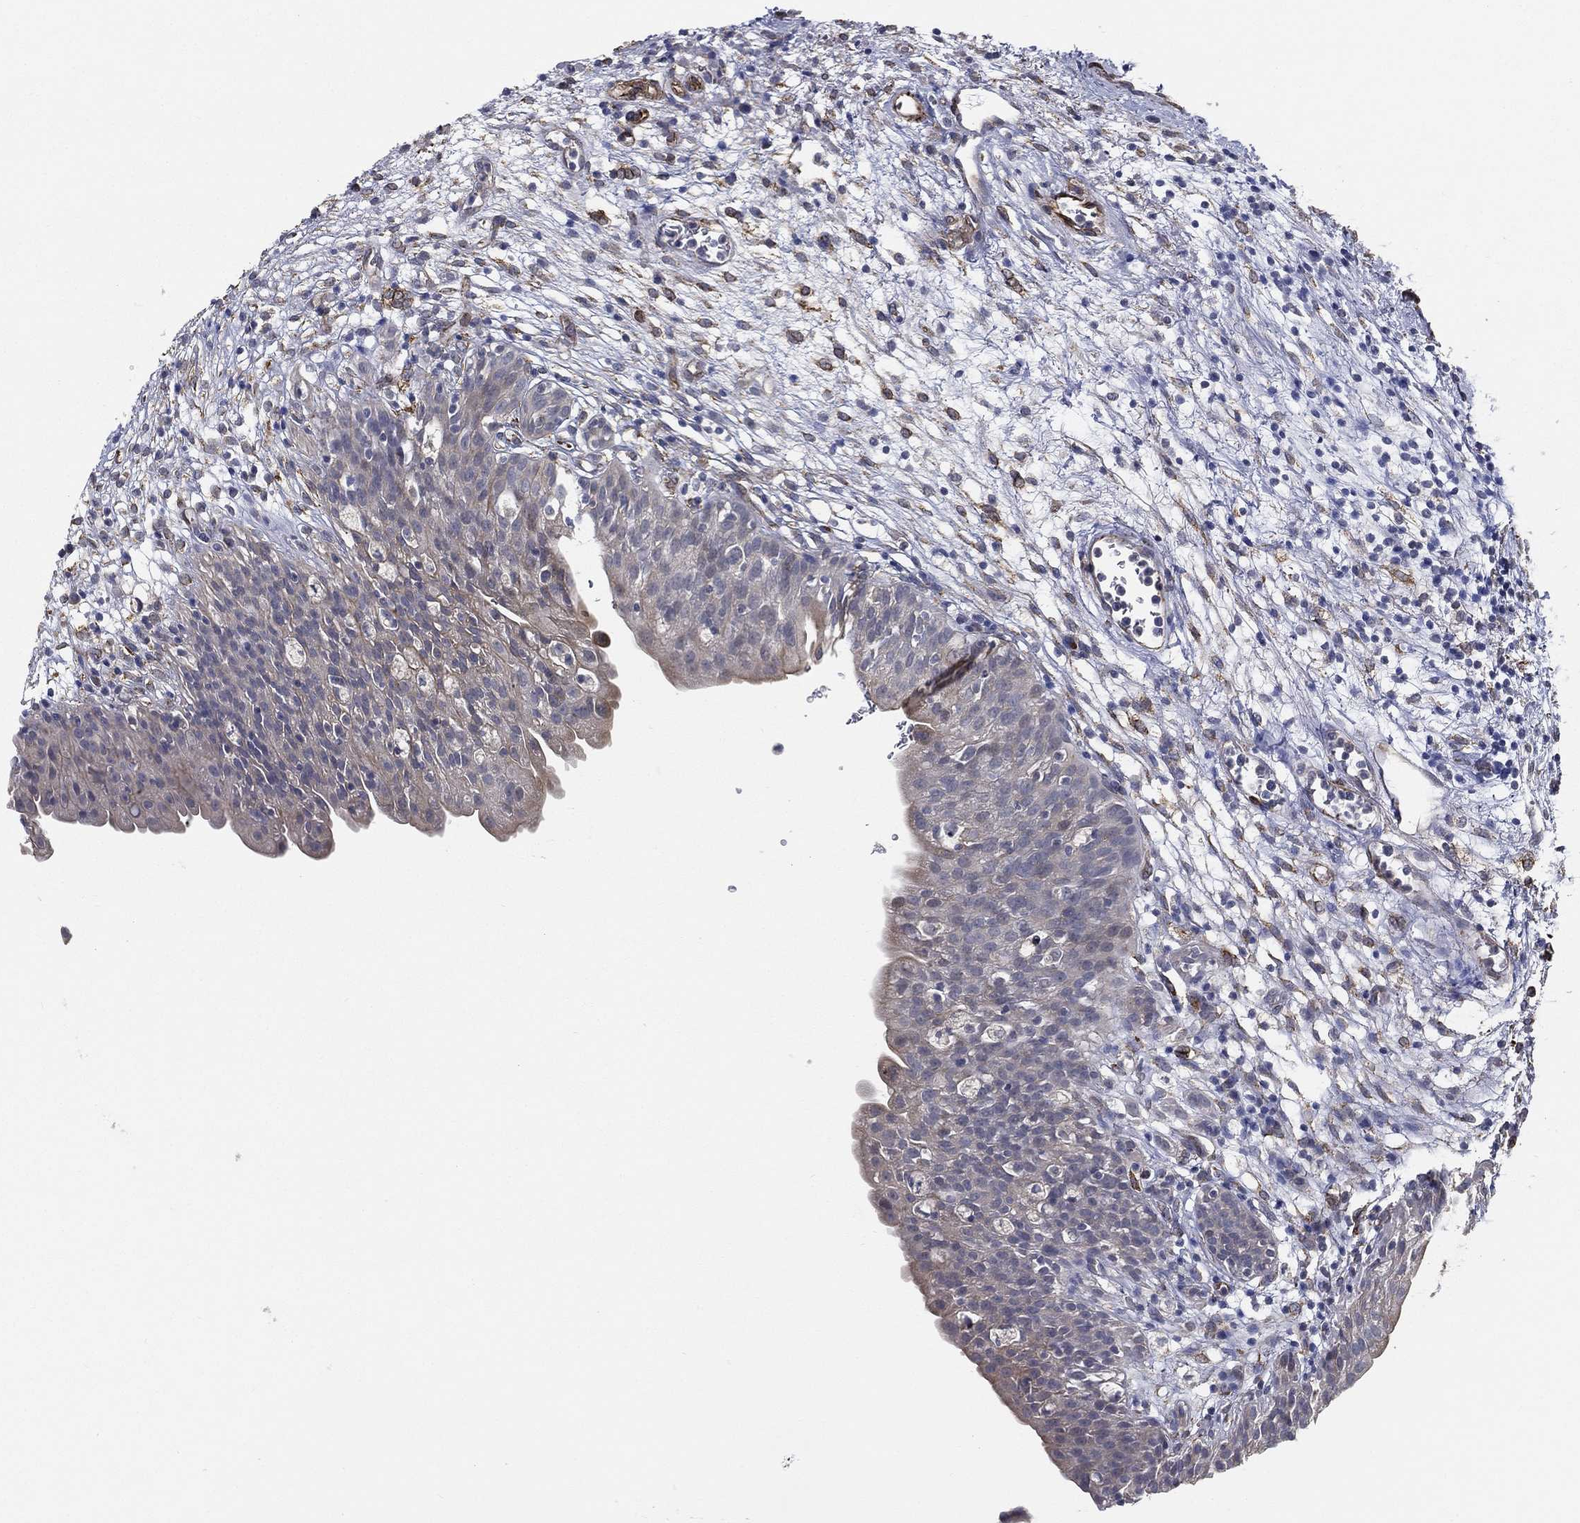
{"staining": {"intensity": "negative", "quantity": "none", "location": "none"}, "tissue": "urinary bladder", "cell_type": "Urothelial cells", "image_type": "normal", "snomed": [{"axis": "morphology", "description": "Normal tissue, NOS"}, {"axis": "topography", "description": "Urinary bladder"}], "caption": "A photomicrograph of human urinary bladder is negative for staining in urothelial cells. (Stains: DAB (3,3'-diaminobenzidine) immunohistochemistry (IHC) with hematoxylin counter stain, Microscopy: brightfield microscopy at high magnification).", "gene": "LRRC56", "patient": {"sex": "male", "age": 76}}